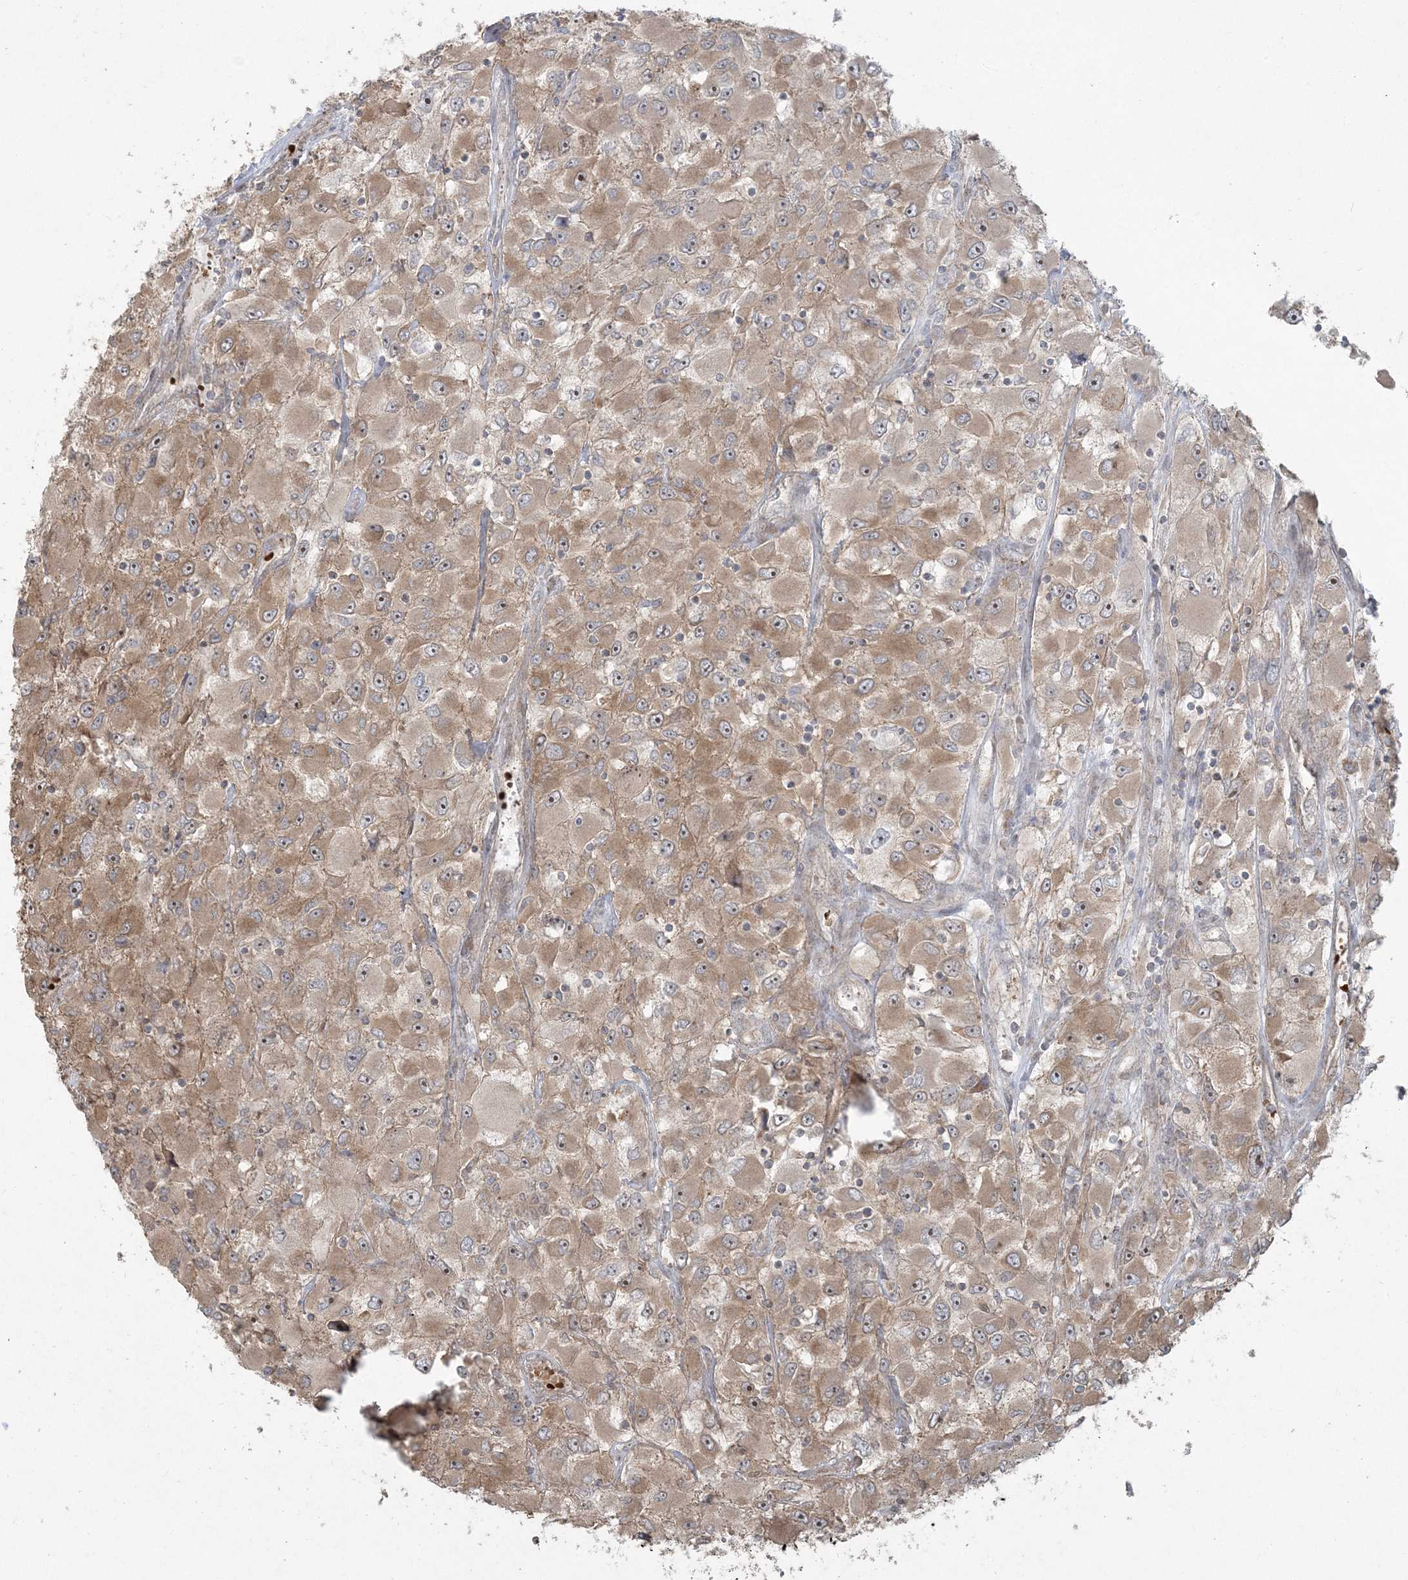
{"staining": {"intensity": "moderate", "quantity": "25%-75%", "location": "cytoplasmic/membranous"}, "tissue": "renal cancer", "cell_type": "Tumor cells", "image_type": "cancer", "snomed": [{"axis": "morphology", "description": "Adenocarcinoma, NOS"}, {"axis": "topography", "description": "Kidney"}], "caption": "Protein staining of renal cancer (adenocarcinoma) tissue shows moderate cytoplasmic/membranous staining in approximately 25%-75% of tumor cells.", "gene": "ABCF3", "patient": {"sex": "female", "age": 52}}